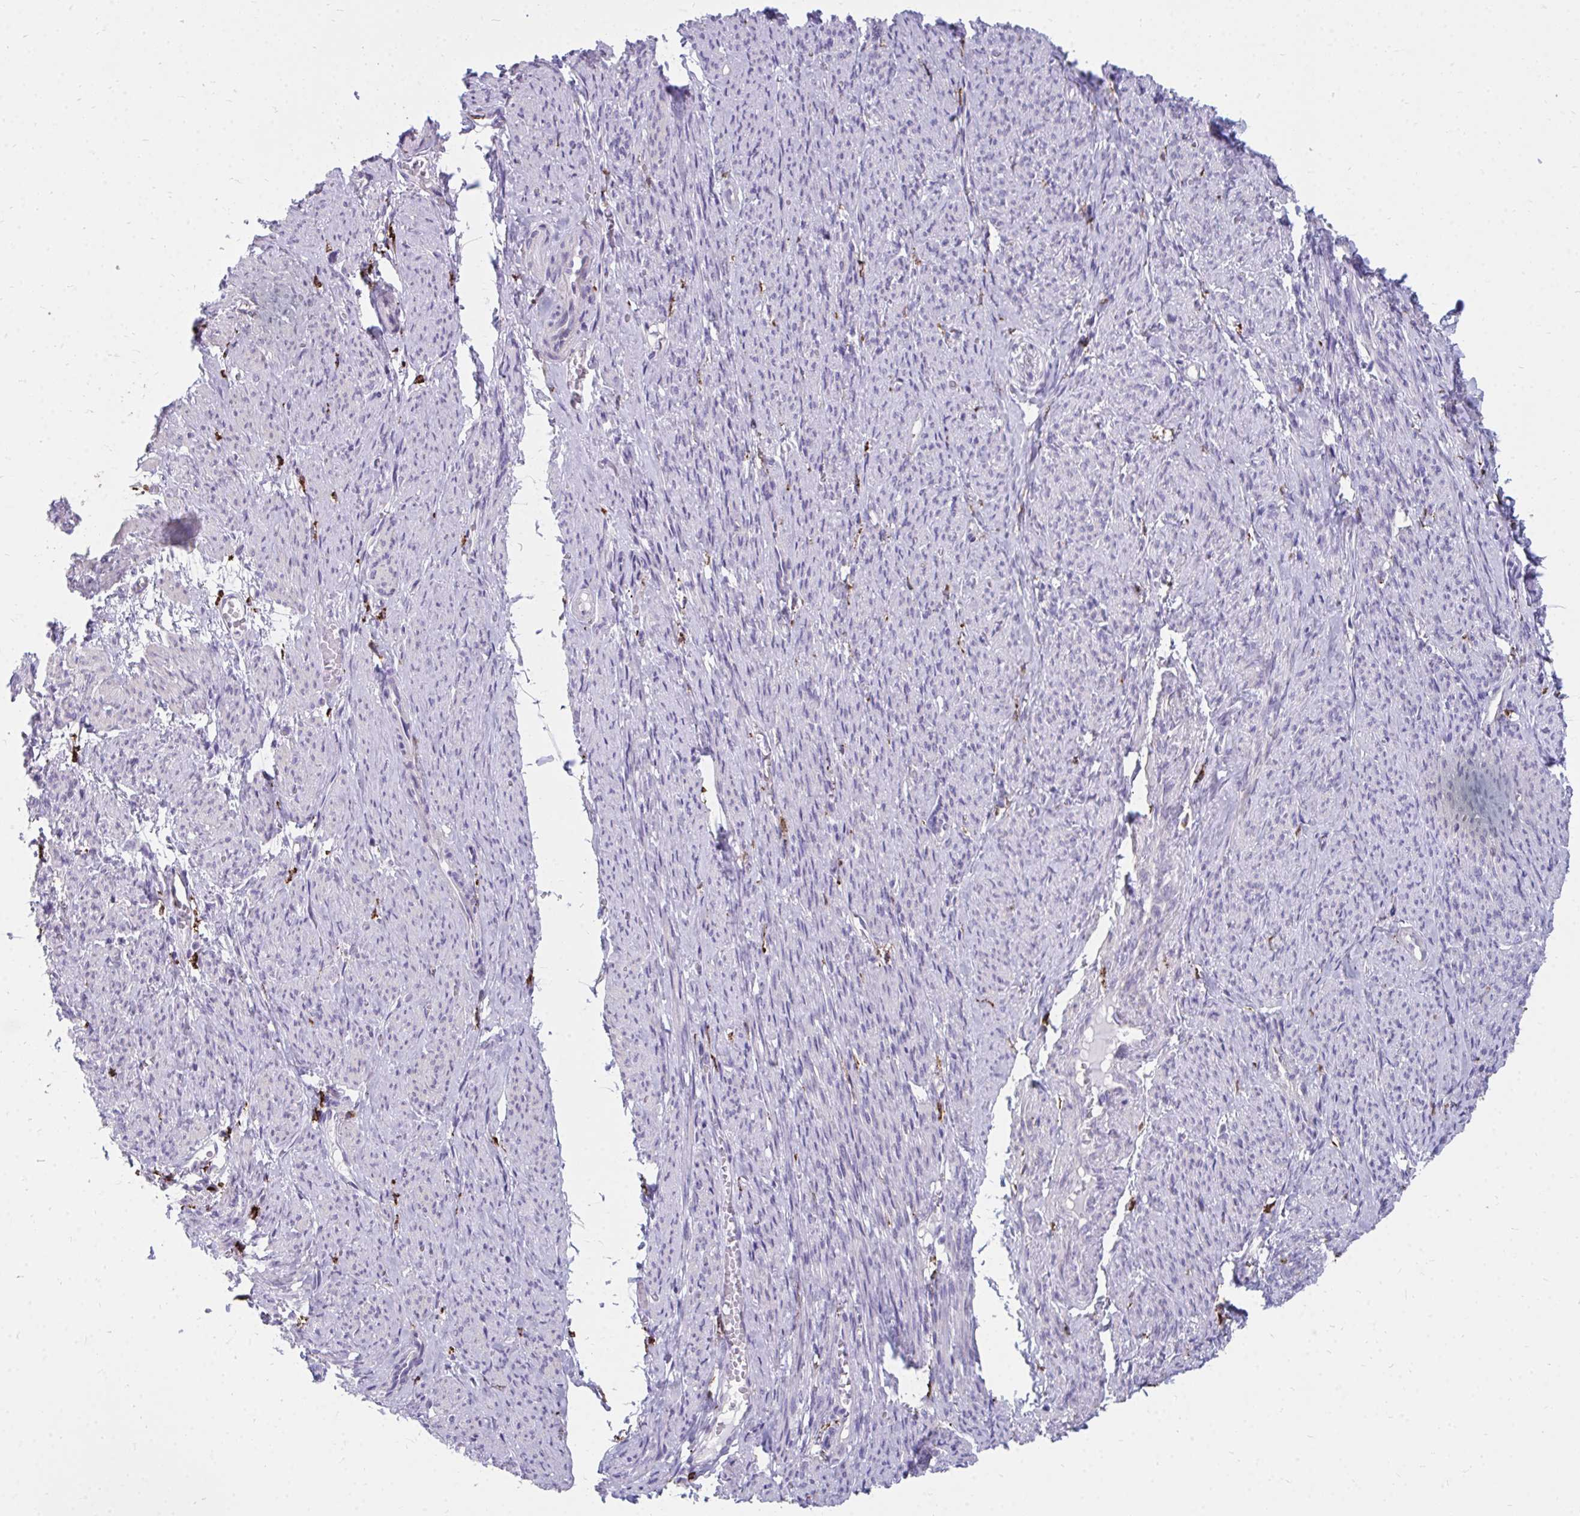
{"staining": {"intensity": "negative", "quantity": "none", "location": "none"}, "tissue": "smooth muscle", "cell_type": "Smooth muscle cells", "image_type": "normal", "snomed": [{"axis": "morphology", "description": "Normal tissue, NOS"}, {"axis": "topography", "description": "Smooth muscle"}], "caption": "Smooth muscle cells show no significant positivity in unremarkable smooth muscle. (IHC, brightfield microscopy, high magnification).", "gene": "CD163", "patient": {"sex": "female", "age": 65}}